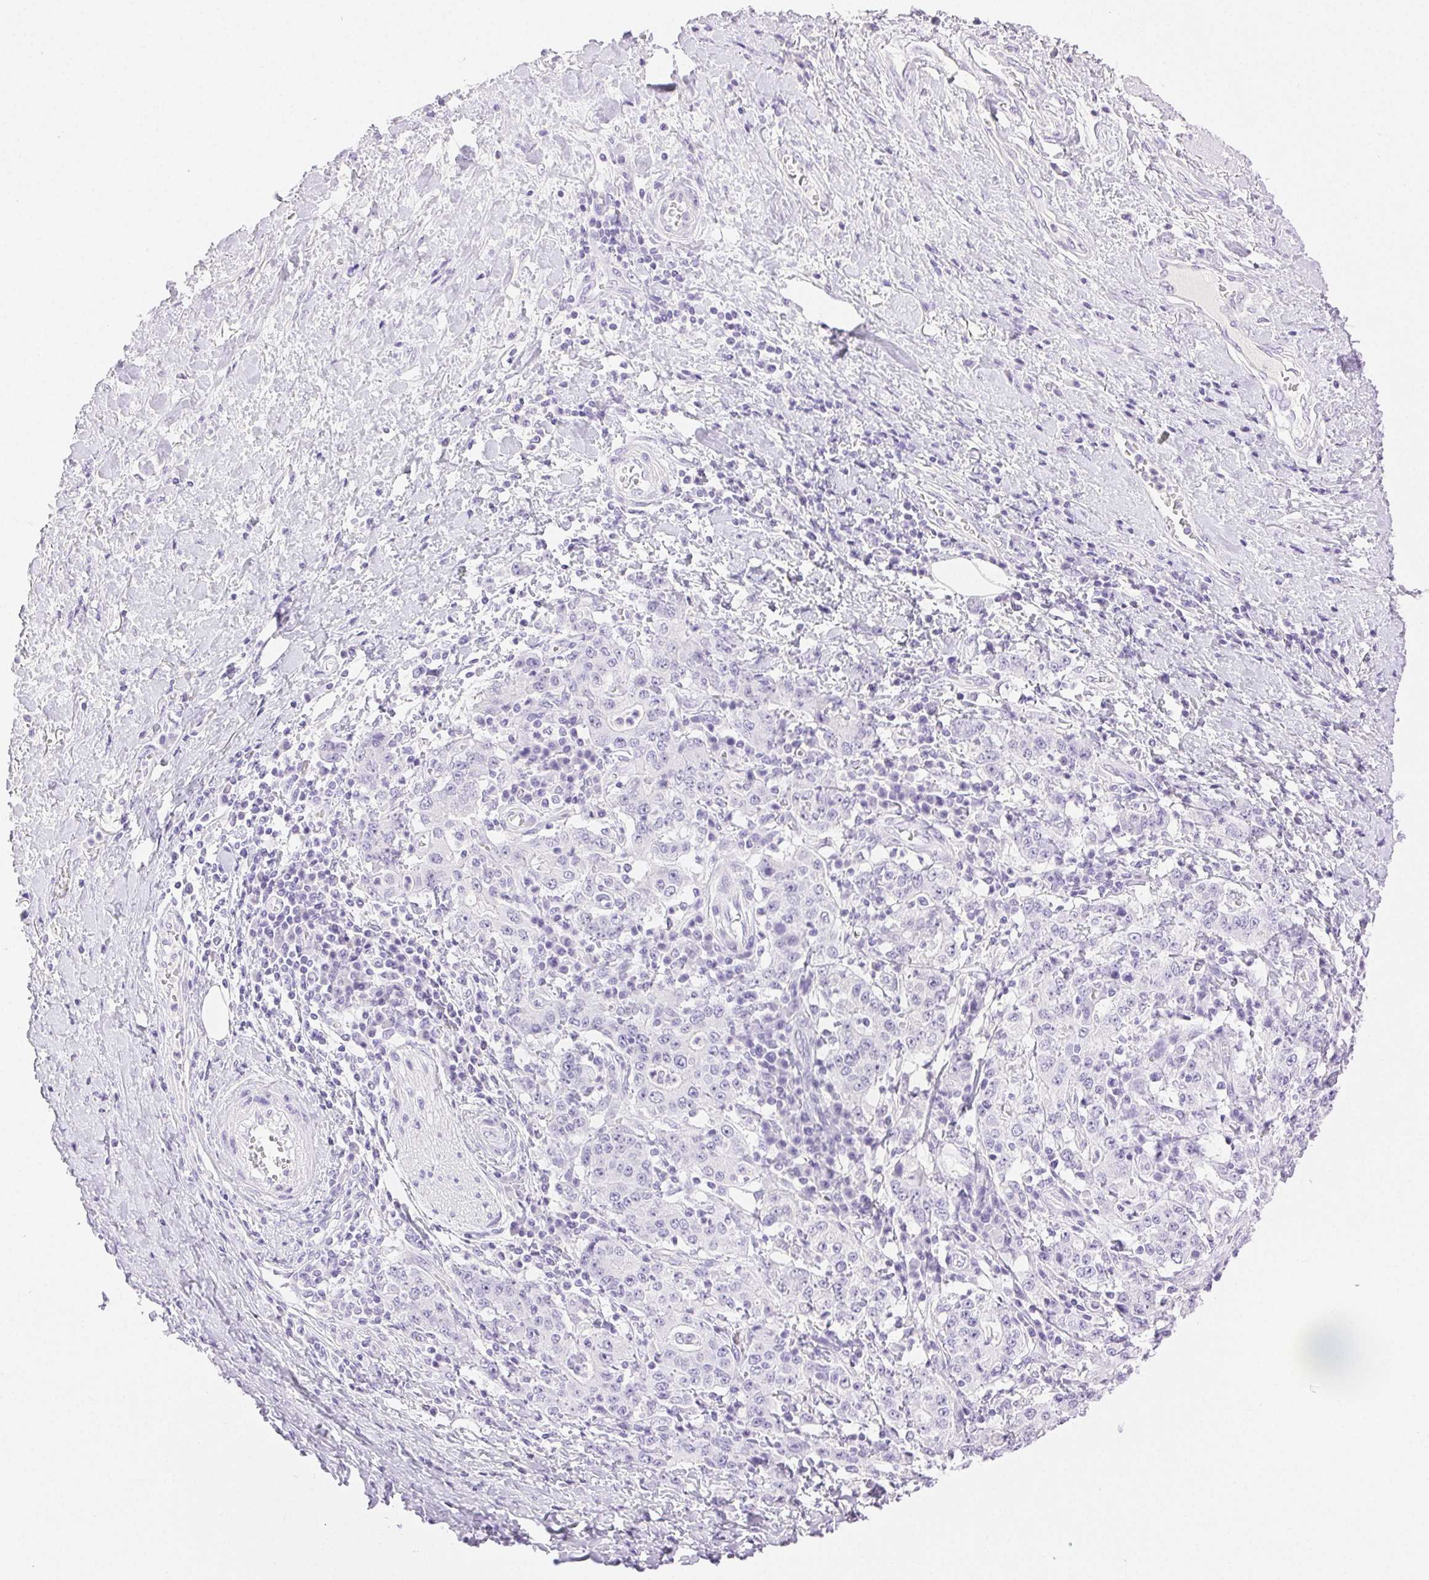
{"staining": {"intensity": "negative", "quantity": "none", "location": "none"}, "tissue": "stomach cancer", "cell_type": "Tumor cells", "image_type": "cancer", "snomed": [{"axis": "morphology", "description": "Normal tissue, NOS"}, {"axis": "morphology", "description": "Adenocarcinoma, NOS"}, {"axis": "topography", "description": "Stomach, upper"}, {"axis": "topography", "description": "Stomach"}], "caption": "This is a micrograph of immunohistochemistry staining of stomach adenocarcinoma, which shows no expression in tumor cells.", "gene": "SPACA4", "patient": {"sex": "male", "age": 59}}